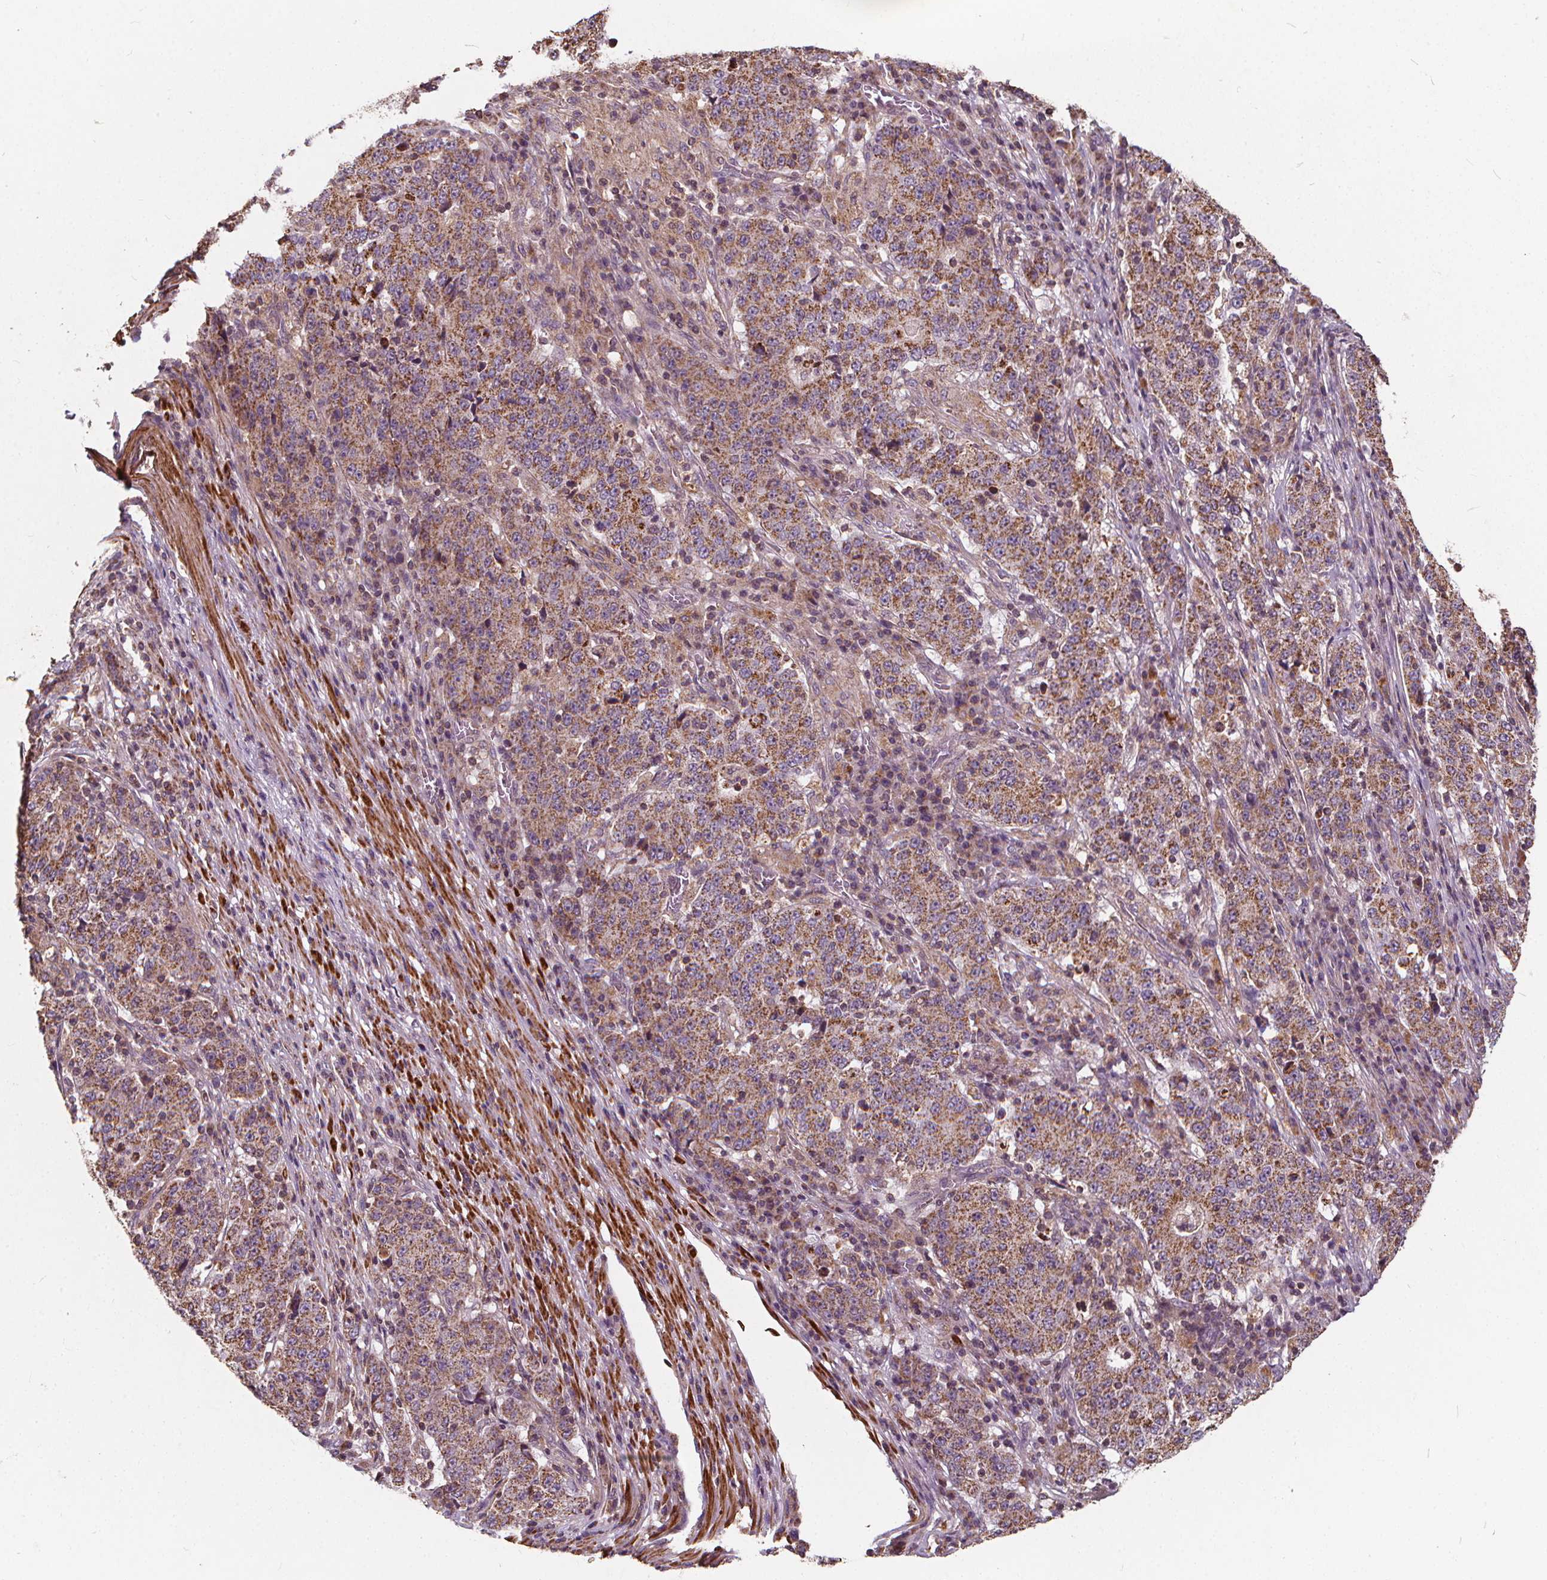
{"staining": {"intensity": "moderate", "quantity": ">75%", "location": "cytoplasmic/membranous"}, "tissue": "stomach cancer", "cell_type": "Tumor cells", "image_type": "cancer", "snomed": [{"axis": "morphology", "description": "Adenocarcinoma, NOS"}, {"axis": "topography", "description": "Stomach"}], "caption": "Adenocarcinoma (stomach) was stained to show a protein in brown. There is medium levels of moderate cytoplasmic/membranous staining in about >75% of tumor cells.", "gene": "ORAI2", "patient": {"sex": "male", "age": 59}}